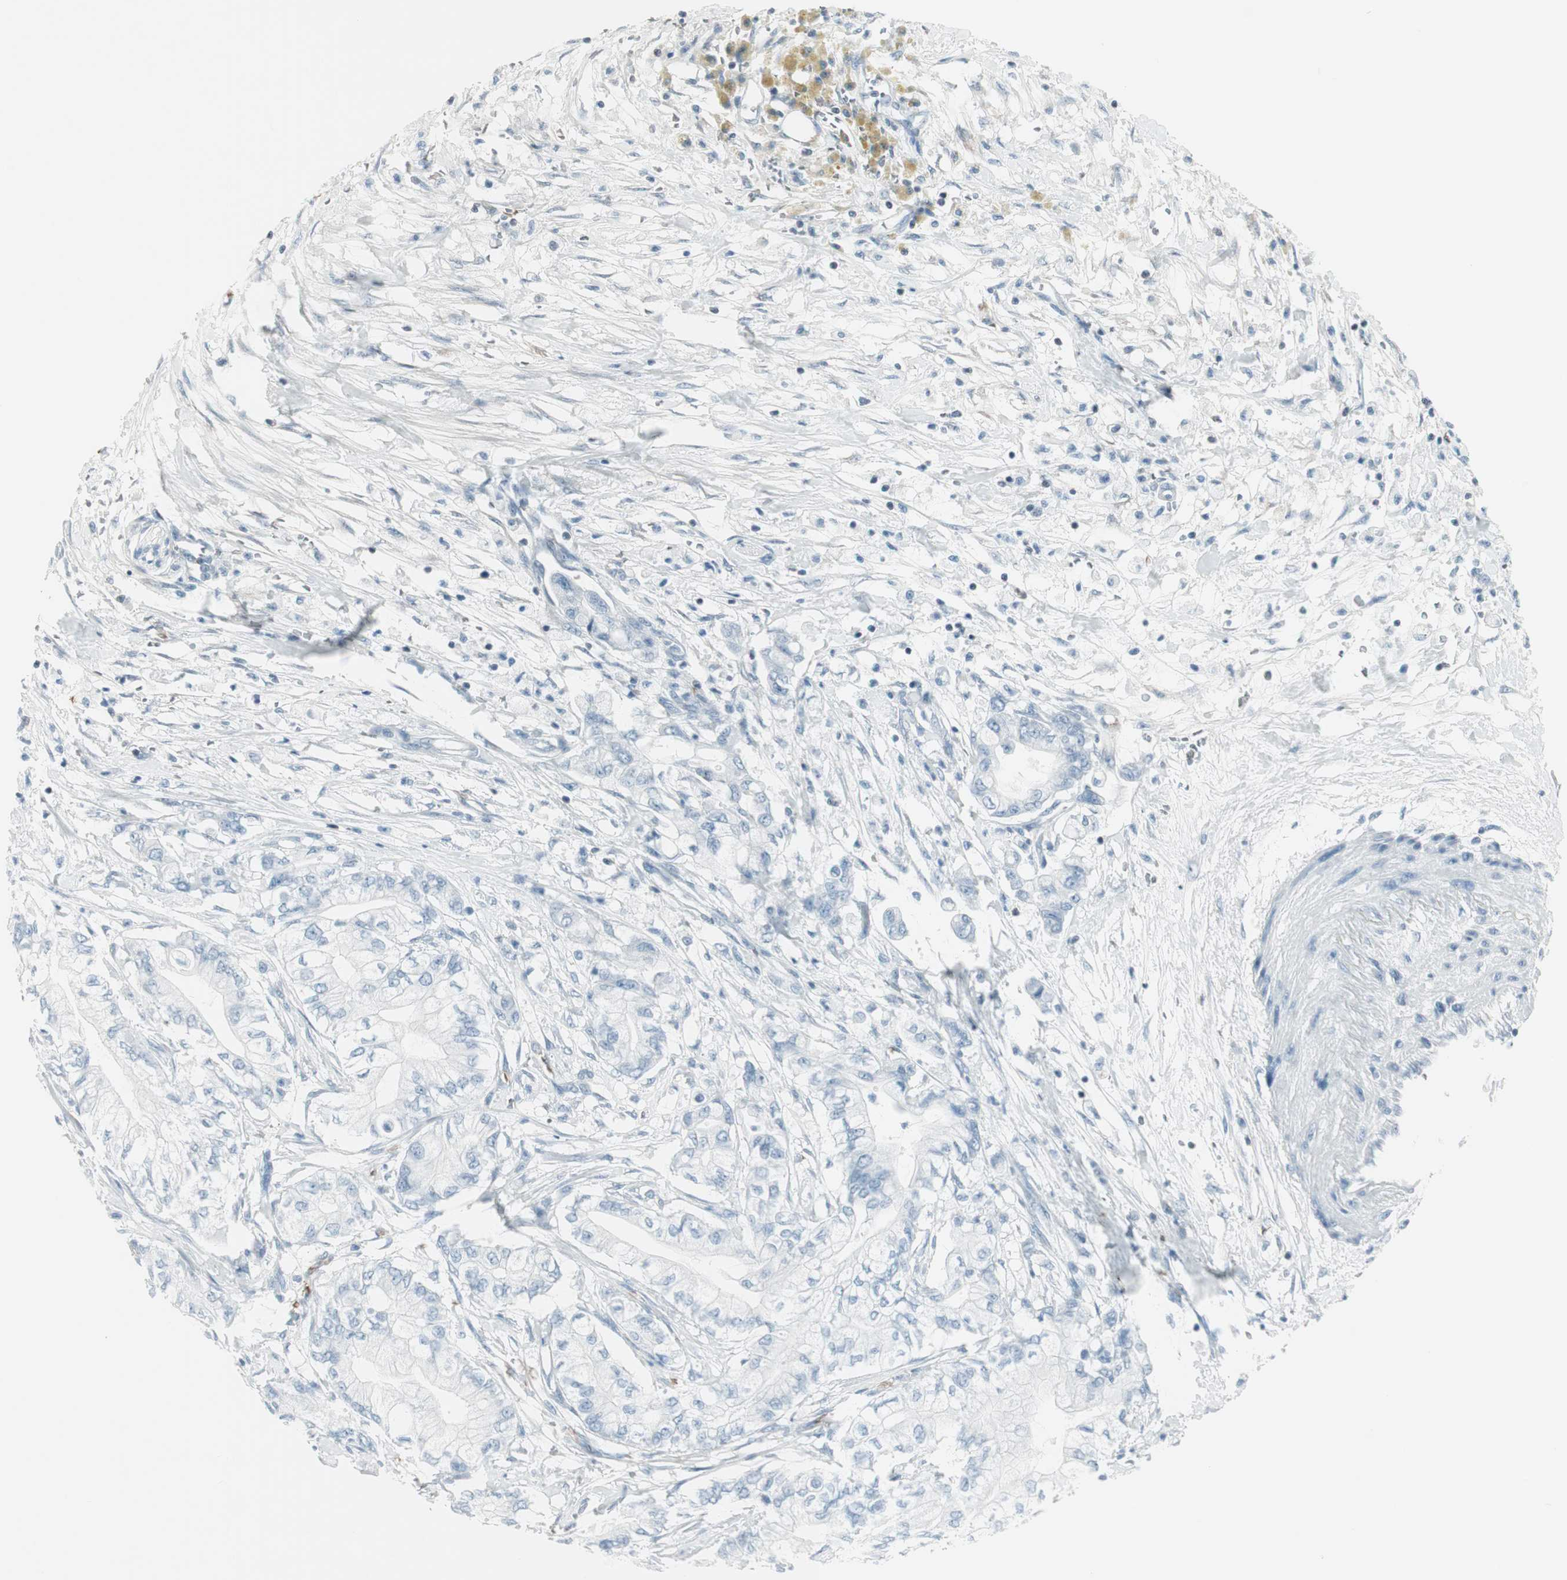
{"staining": {"intensity": "negative", "quantity": "none", "location": "none"}, "tissue": "pancreatic cancer", "cell_type": "Tumor cells", "image_type": "cancer", "snomed": [{"axis": "morphology", "description": "Adenocarcinoma, NOS"}, {"axis": "topography", "description": "Pancreas"}], "caption": "The histopathology image shows no staining of tumor cells in adenocarcinoma (pancreatic). (Immunohistochemistry (ihc), brightfield microscopy, high magnification).", "gene": "MAP4K1", "patient": {"sex": "male", "age": 70}}